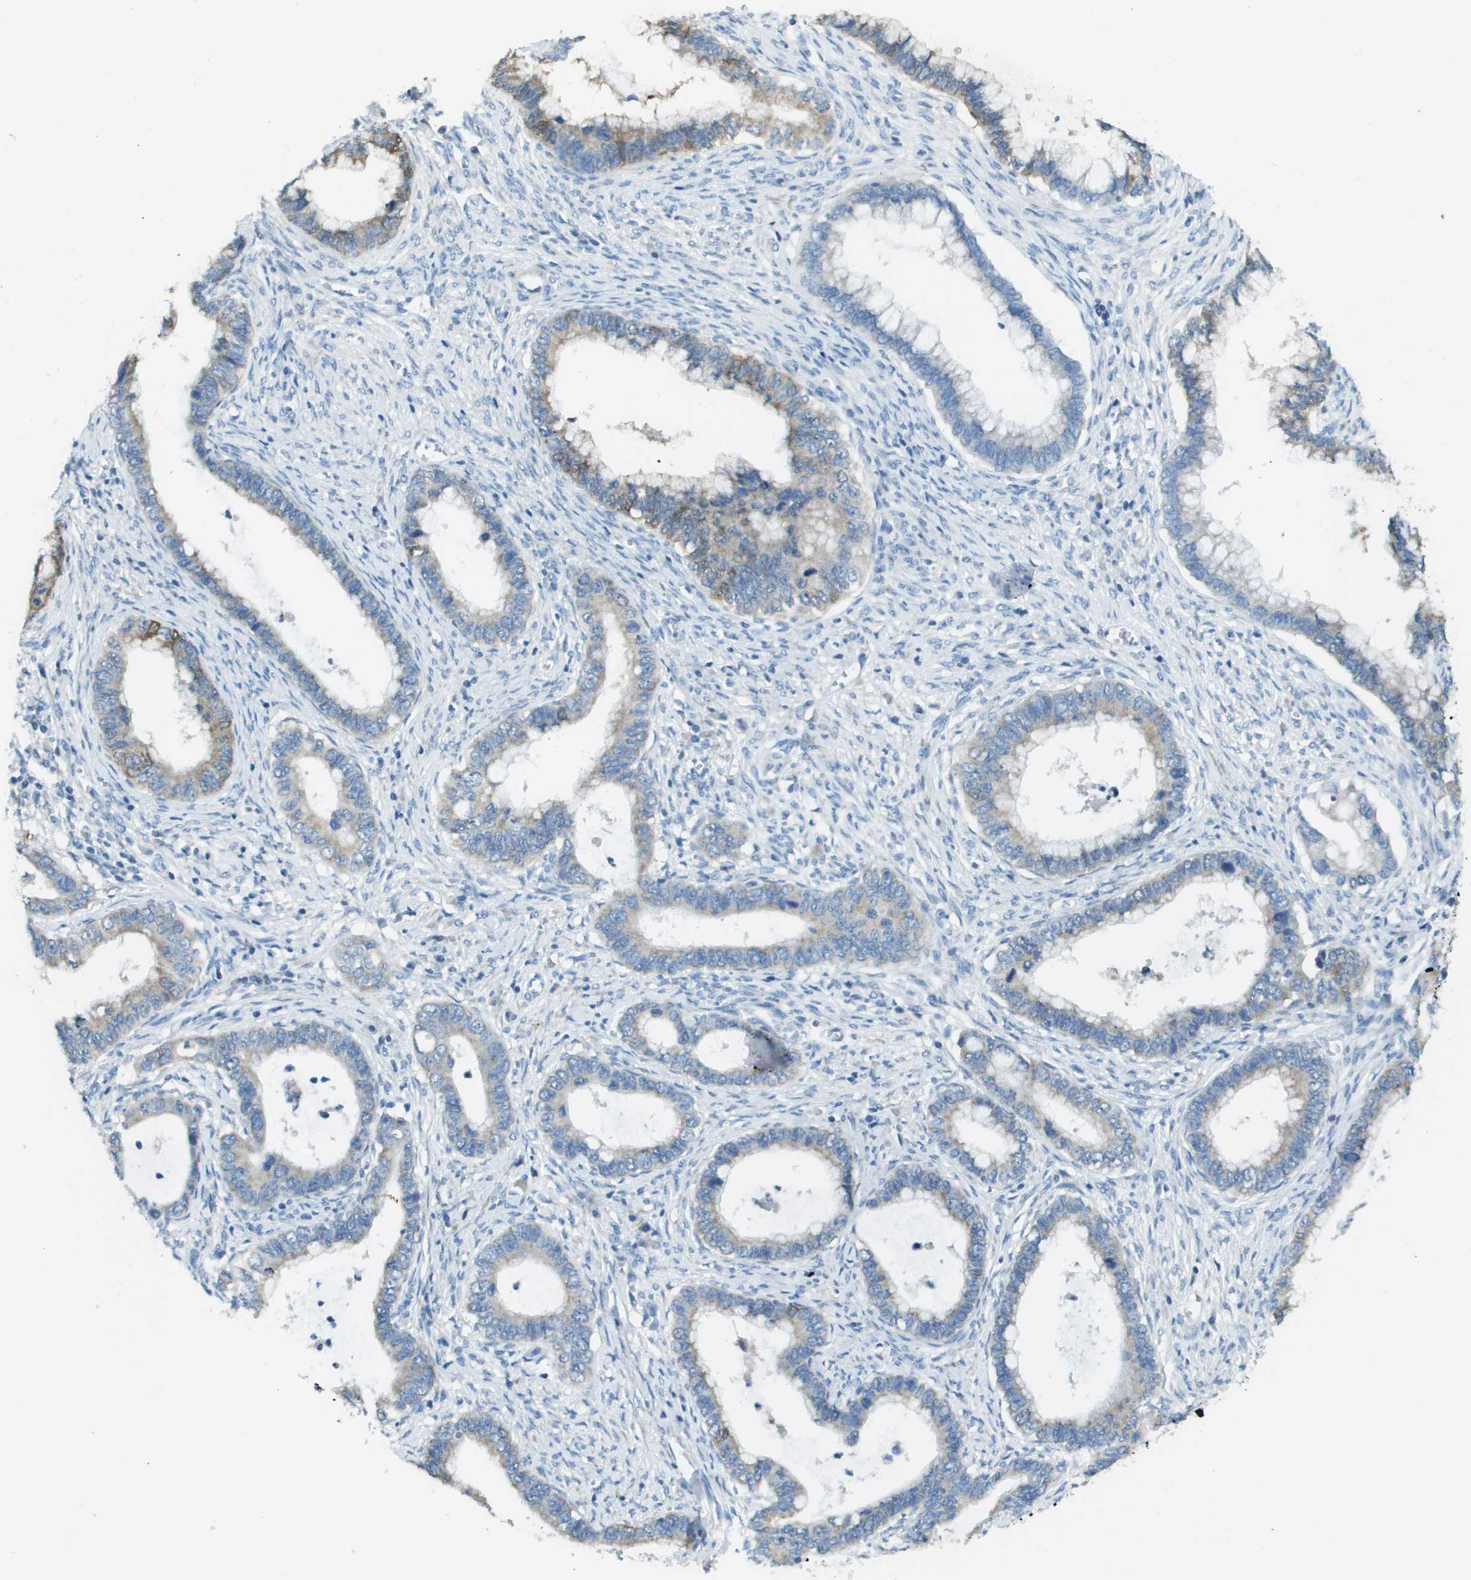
{"staining": {"intensity": "weak", "quantity": "25%-75%", "location": "cytoplasmic/membranous"}, "tissue": "cervical cancer", "cell_type": "Tumor cells", "image_type": "cancer", "snomed": [{"axis": "morphology", "description": "Adenocarcinoma, NOS"}, {"axis": "topography", "description": "Cervix"}], "caption": "The histopathology image shows a brown stain indicating the presence of a protein in the cytoplasmic/membranous of tumor cells in cervical adenocarcinoma.", "gene": "PTGDR2", "patient": {"sex": "female", "age": 44}}